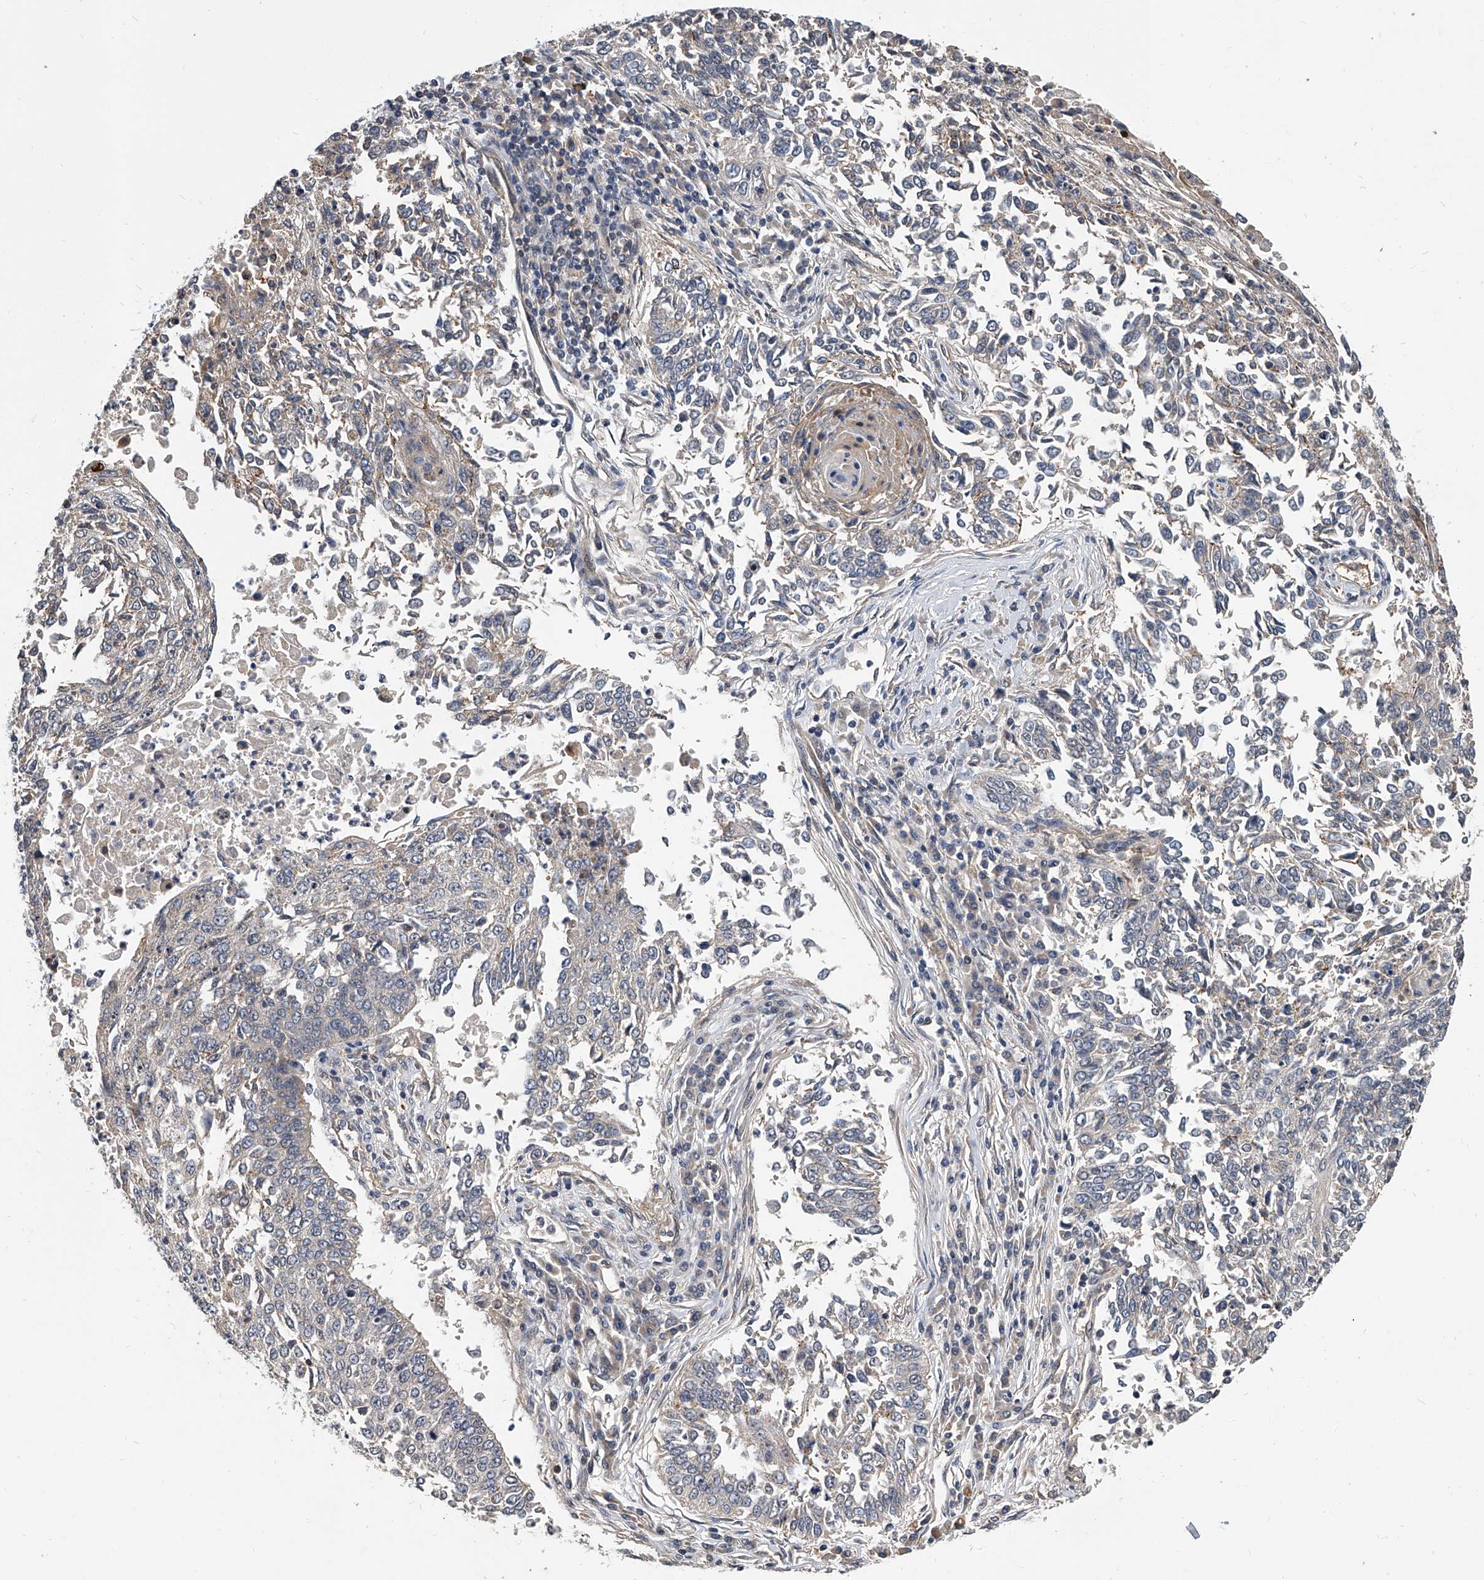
{"staining": {"intensity": "negative", "quantity": "none", "location": "none"}, "tissue": "lung cancer", "cell_type": "Tumor cells", "image_type": "cancer", "snomed": [{"axis": "morphology", "description": "Normal tissue, NOS"}, {"axis": "morphology", "description": "Squamous cell carcinoma, NOS"}, {"axis": "topography", "description": "Cartilage tissue"}, {"axis": "topography", "description": "Bronchus"}, {"axis": "topography", "description": "Lung"}, {"axis": "topography", "description": "Peripheral nerve tissue"}], "caption": "This is an immunohistochemistry (IHC) image of lung cancer (squamous cell carcinoma). There is no expression in tumor cells.", "gene": "CD200", "patient": {"sex": "female", "age": 49}}